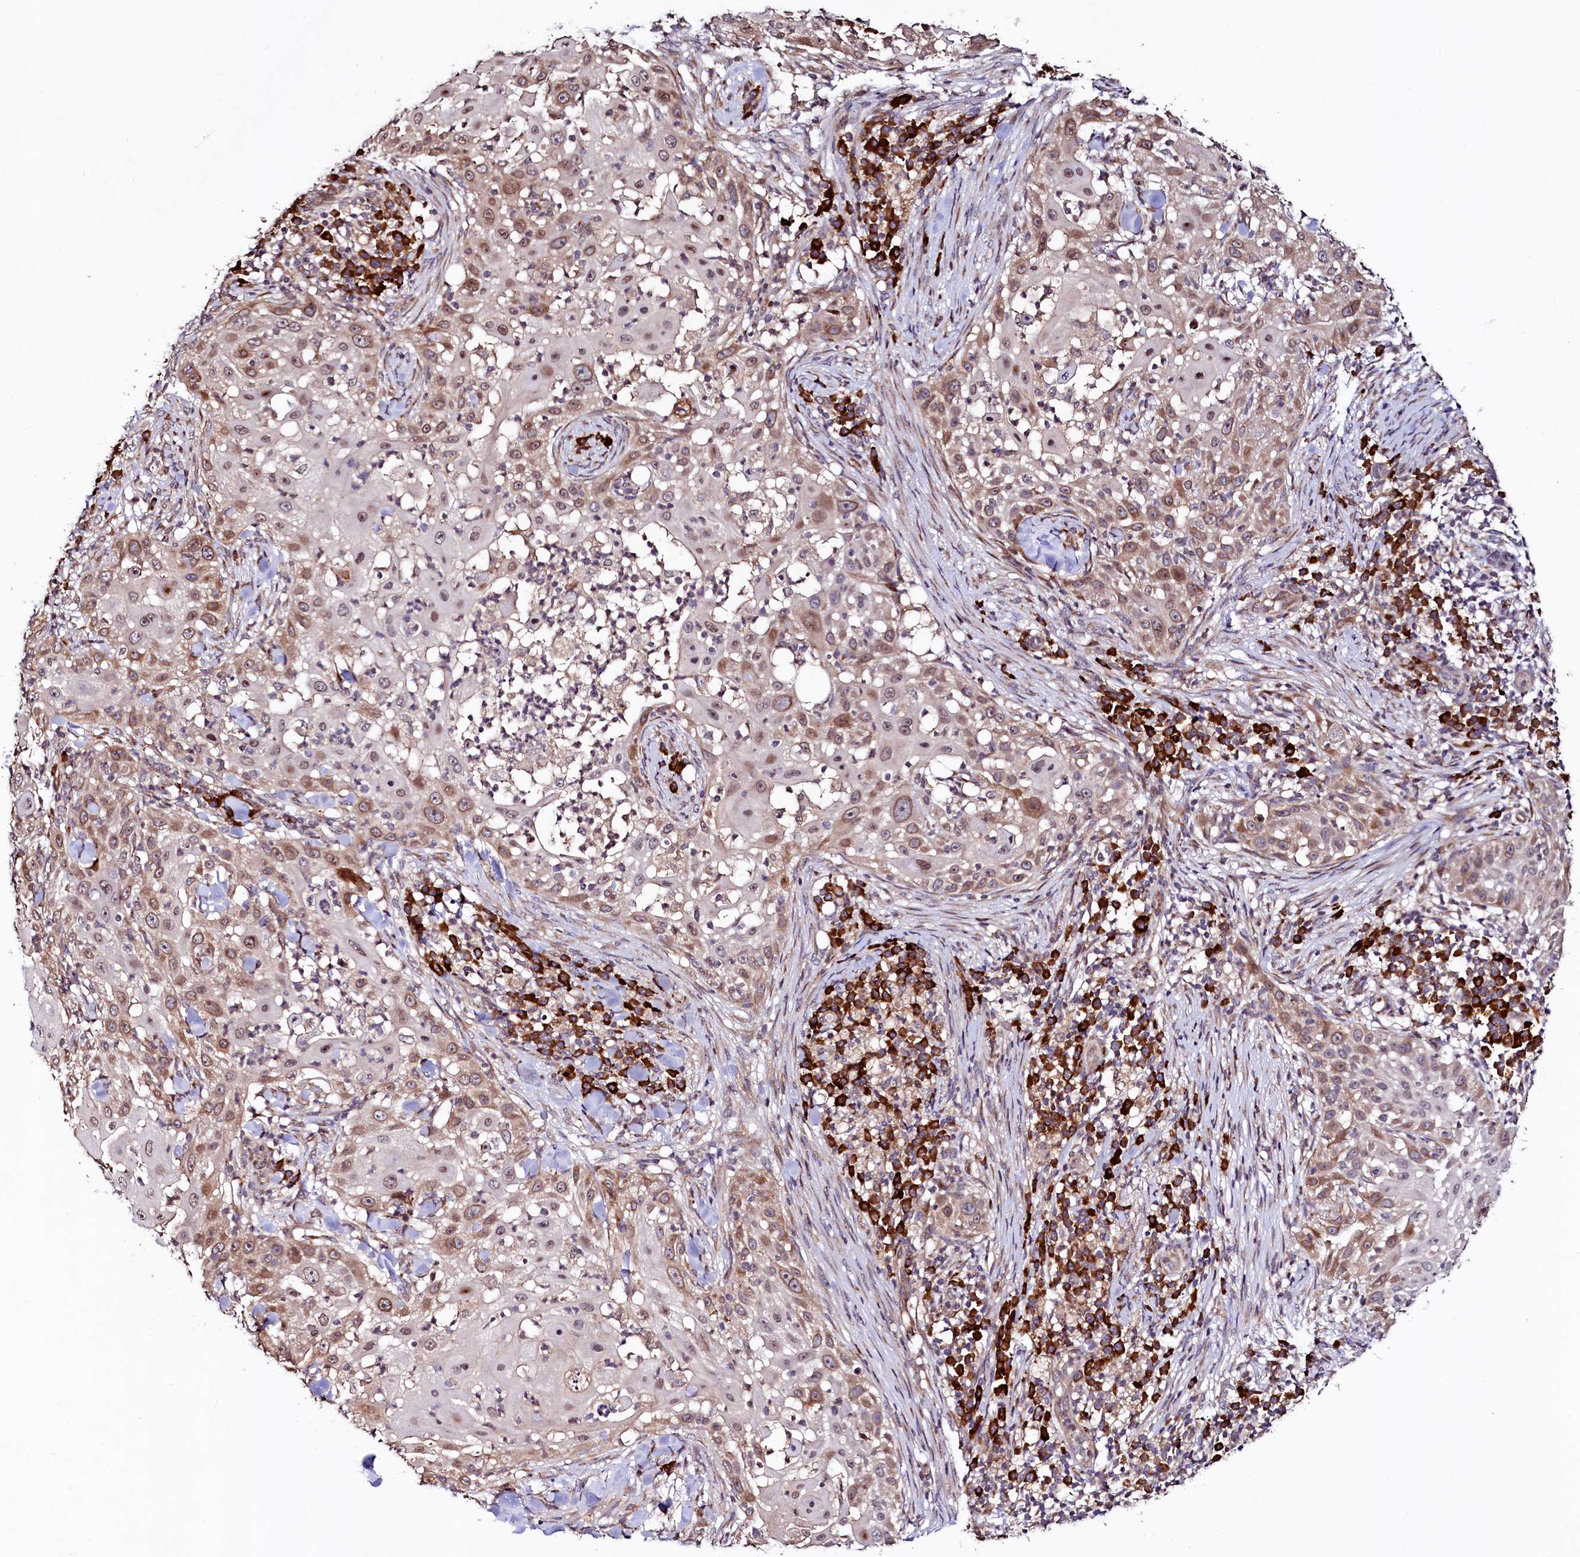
{"staining": {"intensity": "moderate", "quantity": "25%-75%", "location": "cytoplasmic/membranous,nuclear"}, "tissue": "skin cancer", "cell_type": "Tumor cells", "image_type": "cancer", "snomed": [{"axis": "morphology", "description": "Squamous cell carcinoma, NOS"}, {"axis": "topography", "description": "Skin"}], "caption": "Protein analysis of skin cancer tissue demonstrates moderate cytoplasmic/membranous and nuclear positivity in about 25%-75% of tumor cells.", "gene": "C5orf15", "patient": {"sex": "female", "age": 44}}